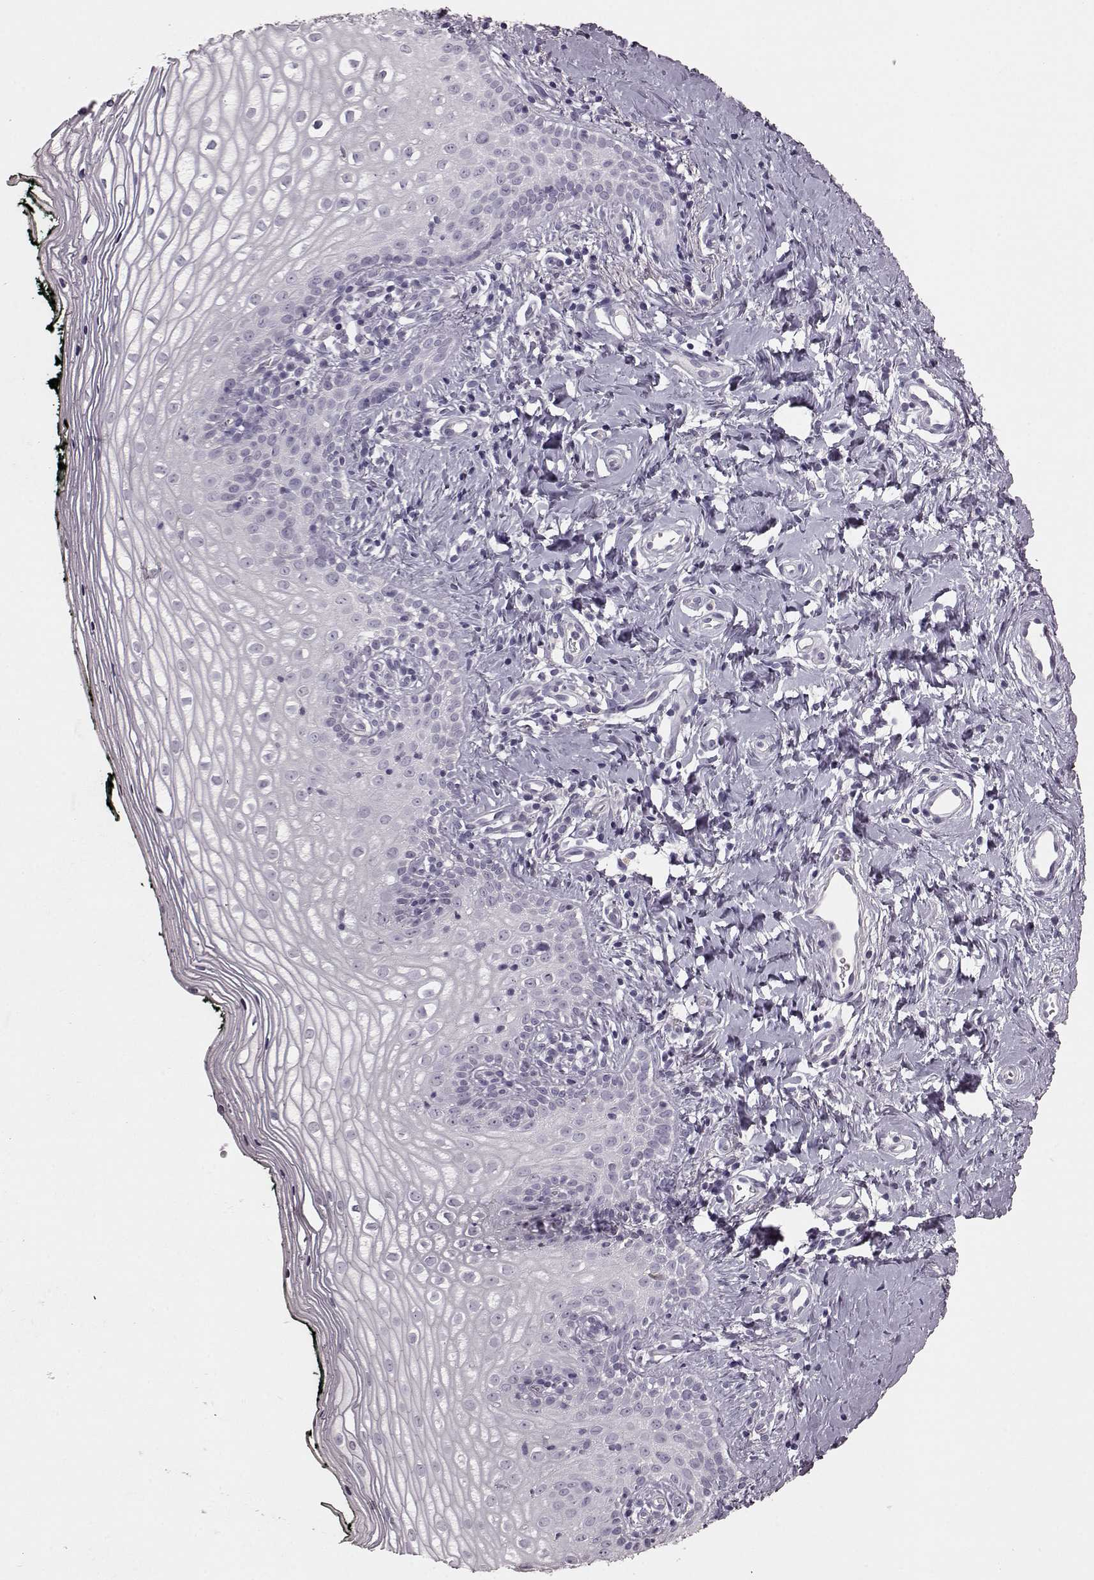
{"staining": {"intensity": "negative", "quantity": "none", "location": "none"}, "tissue": "vagina", "cell_type": "Squamous epithelial cells", "image_type": "normal", "snomed": [{"axis": "morphology", "description": "Normal tissue, NOS"}, {"axis": "topography", "description": "Vagina"}], "caption": "A high-resolution histopathology image shows immunohistochemistry (IHC) staining of unremarkable vagina, which demonstrates no significant expression in squamous epithelial cells.", "gene": "SNTG1", "patient": {"sex": "female", "age": 47}}